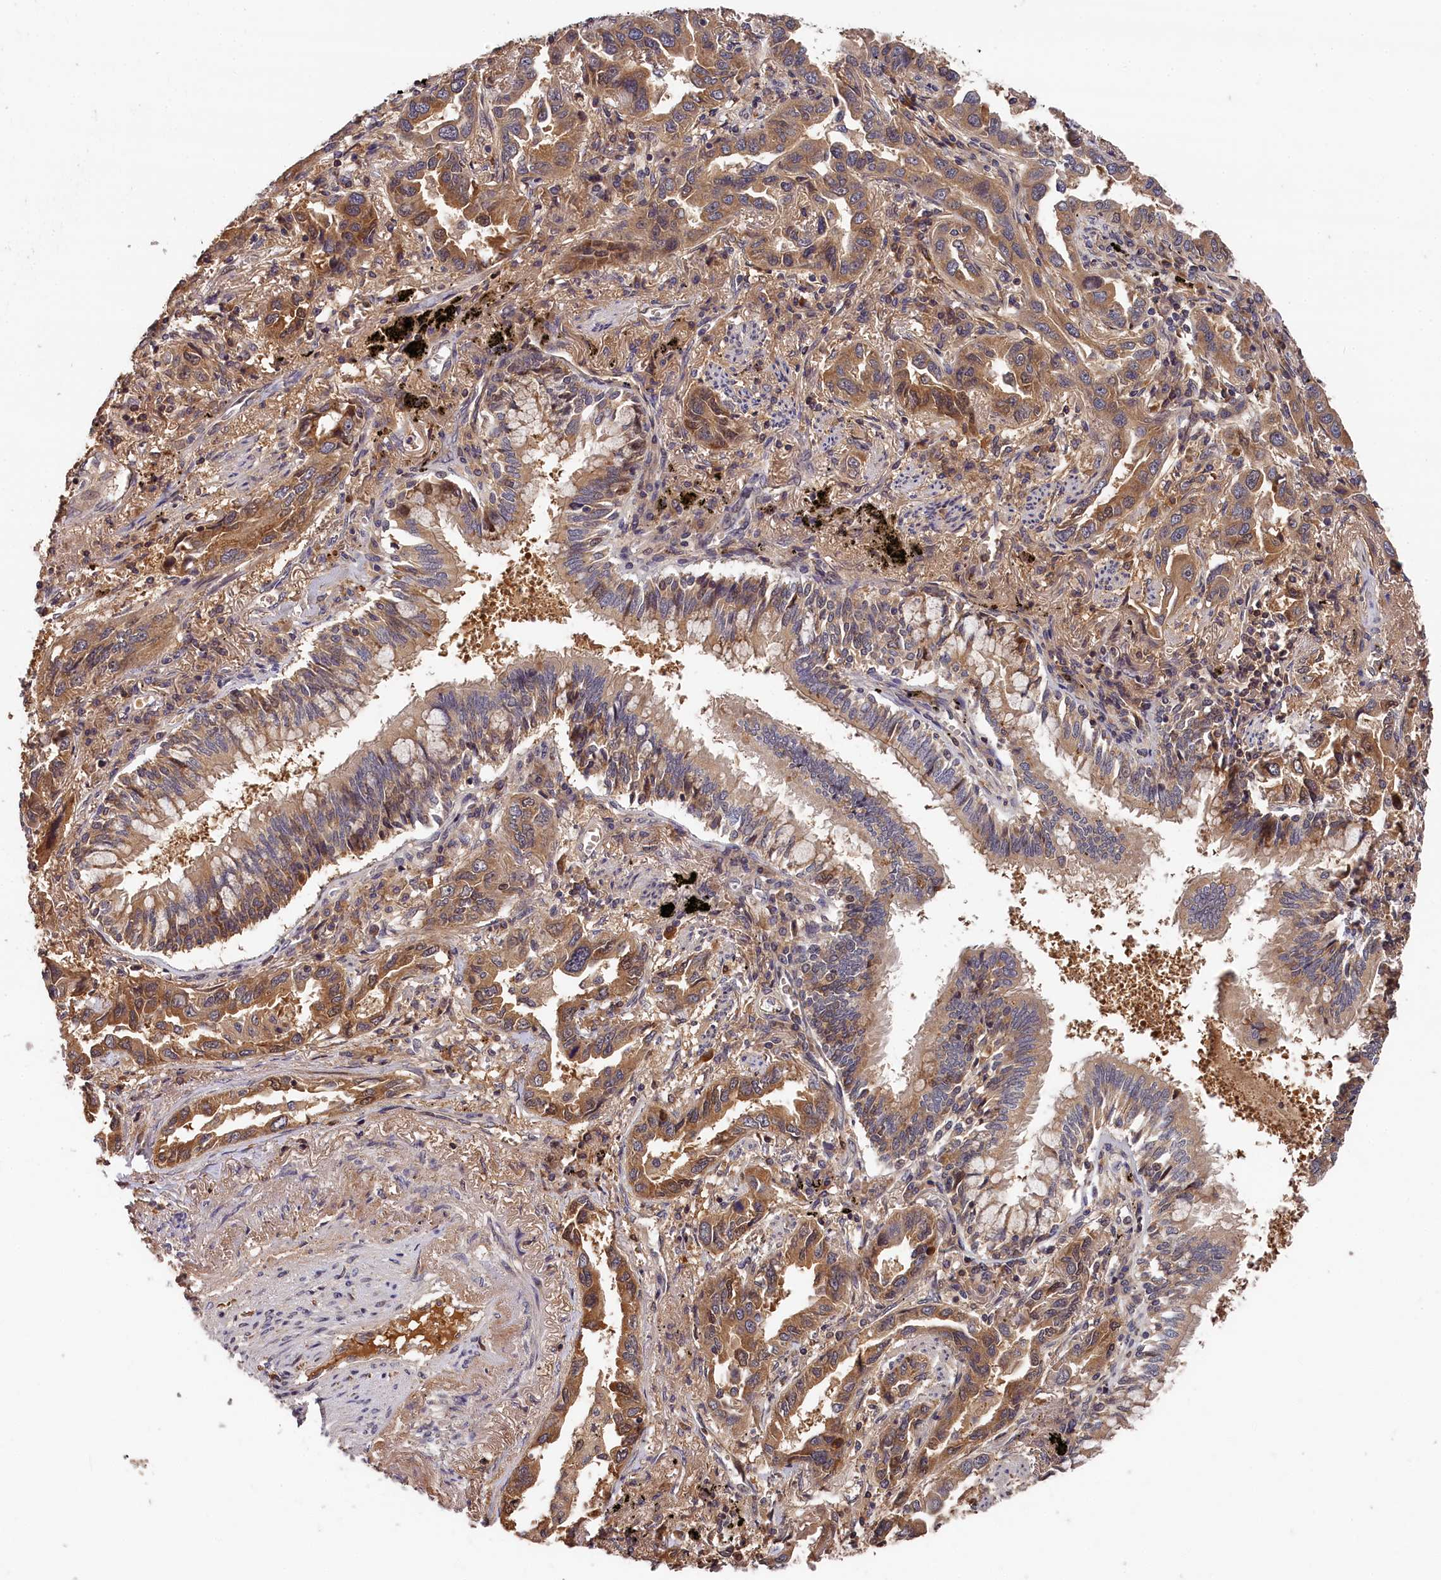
{"staining": {"intensity": "moderate", "quantity": ">75%", "location": "cytoplasmic/membranous"}, "tissue": "lung cancer", "cell_type": "Tumor cells", "image_type": "cancer", "snomed": [{"axis": "morphology", "description": "Adenocarcinoma, NOS"}, {"axis": "topography", "description": "Lung"}], "caption": "A high-resolution image shows immunohistochemistry staining of lung cancer, which displays moderate cytoplasmic/membranous positivity in about >75% of tumor cells.", "gene": "ITIH1", "patient": {"sex": "male", "age": 67}}